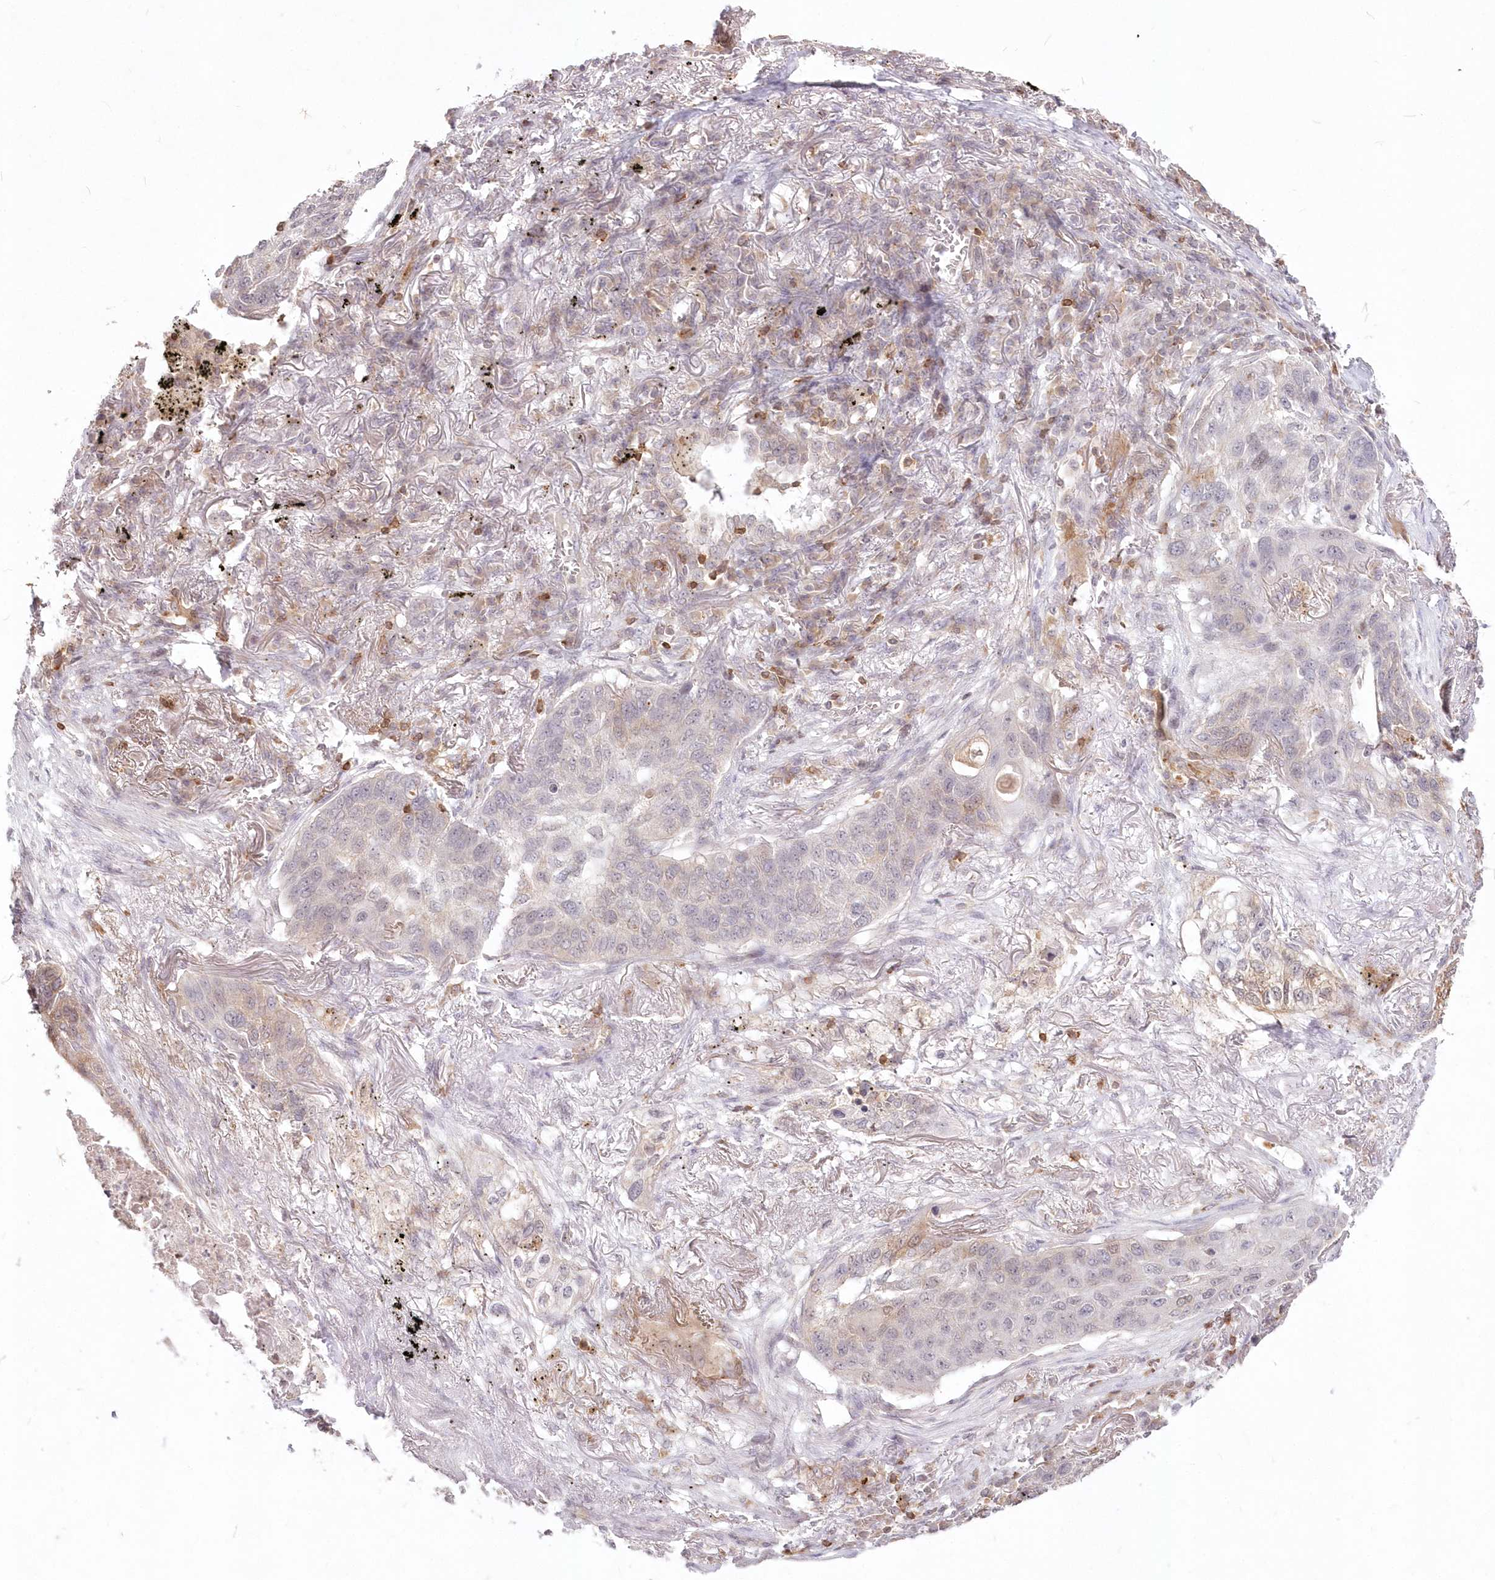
{"staining": {"intensity": "moderate", "quantity": "<25%", "location": "cytoplasmic/membranous"}, "tissue": "lung cancer", "cell_type": "Tumor cells", "image_type": "cancer", "snomed": [{"axis": "morphology", "description": "Squamous cell carcinoma, NOS"}, {"axis": "topography", "description": "Lung"}], "caption": "Lung cancer tissue demonstrates moderate cytoplasmic/membranous staining in approximately <25% of tumor cells", "gene": "MTMR3", "patient": {"sex": "female", "age": 63}}